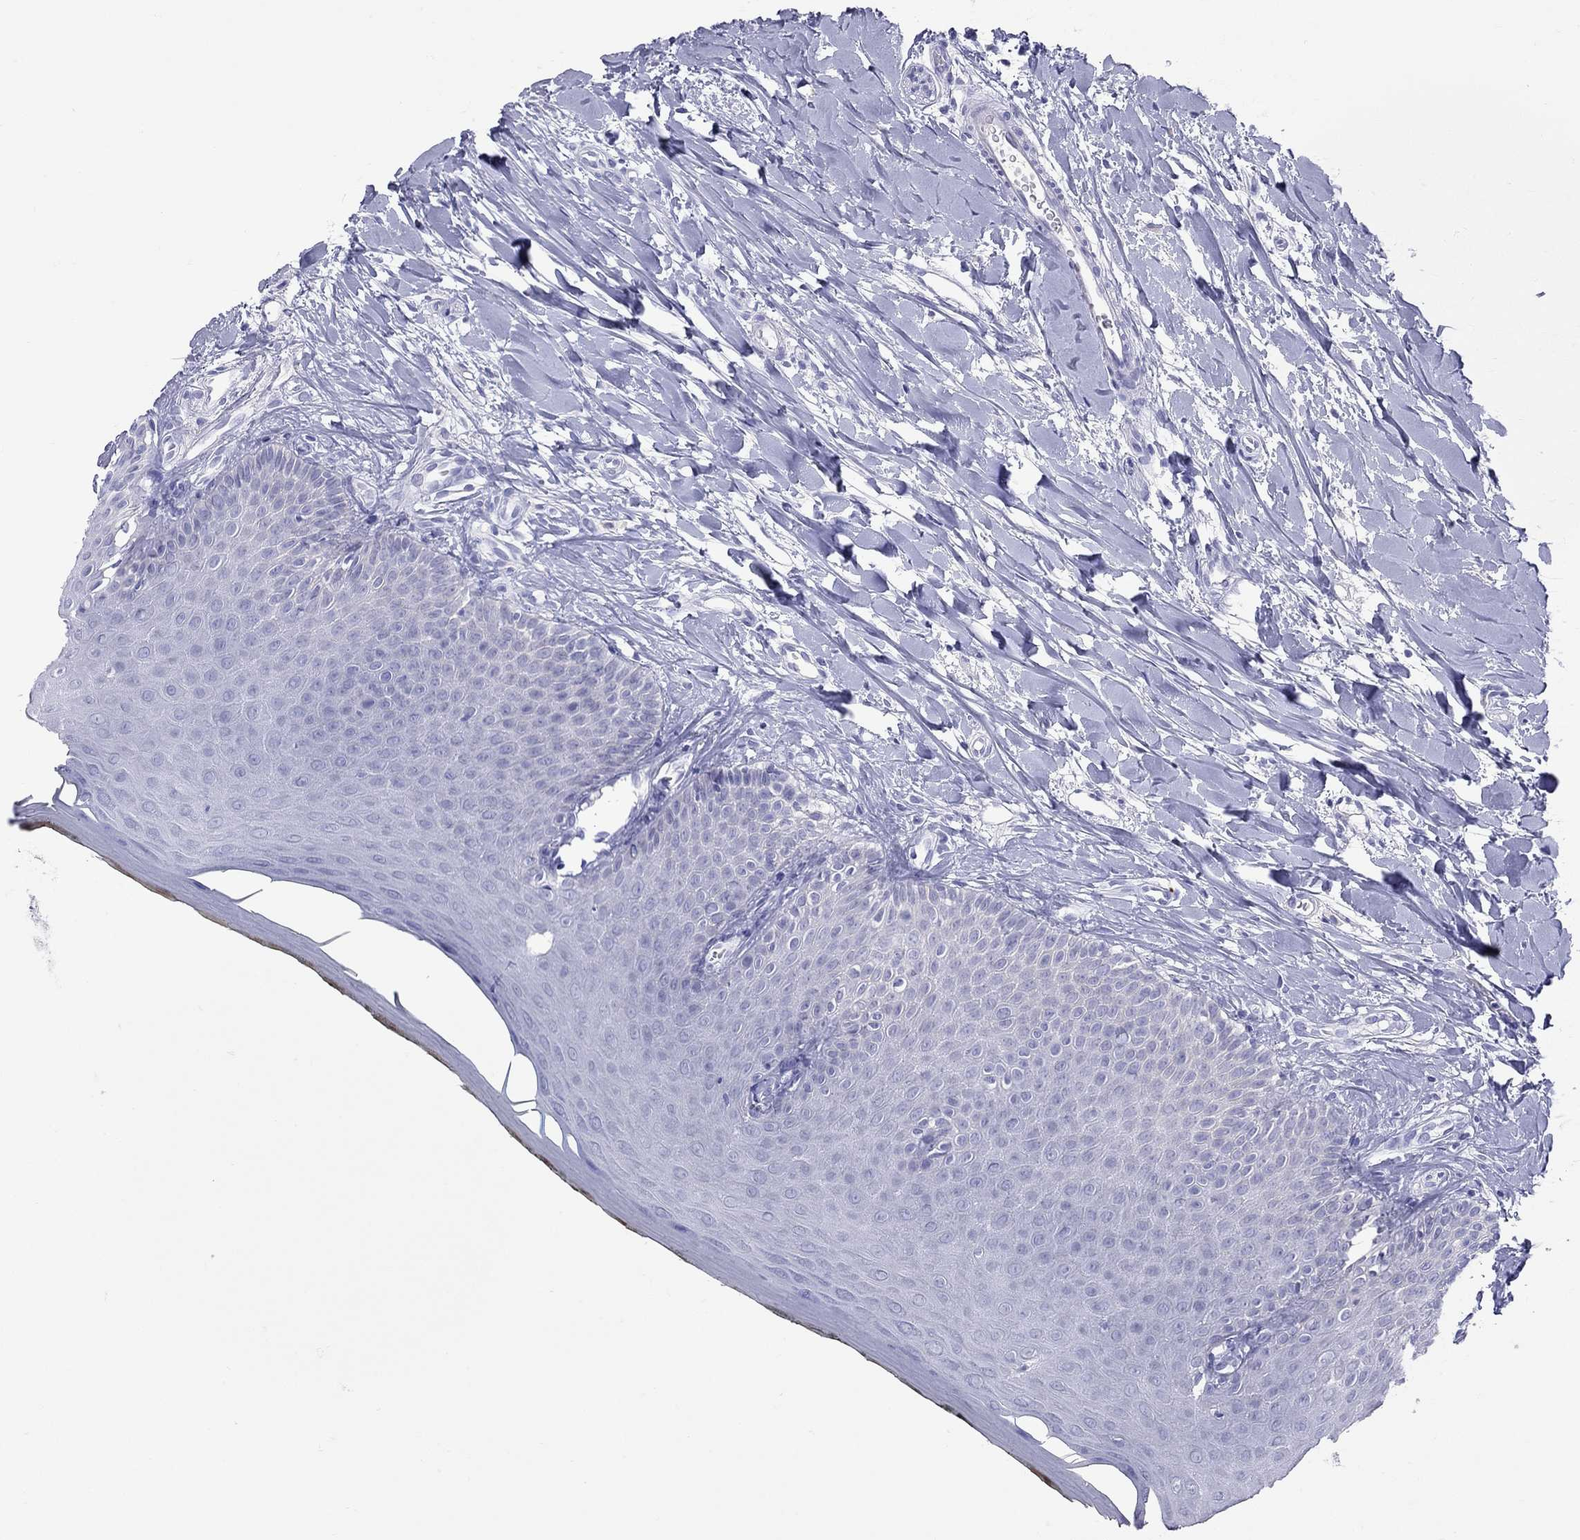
{"staining": {"intensity": "negative", "quantity": "none", "location": "none"}, "tissue": "oral mucosa", "cell_type": "Squamous epithelial cells", "image_type": "normal", "snomed": [{"axis": "morphology", "description": "Normal tissue, NOS"}, {"axis": "topography", "description": "Oral tissue"}], "caption": "Immunohistochemistry (IHC) micrograph of benign oral mucosa: human oral mucosa stained with DAB (3,3'-diaminobenzidine) shows no significant protein positivity in squamous epithelial cells.", "gene": "GRIA2", "patient": {"sex": "female", "age": 43}}